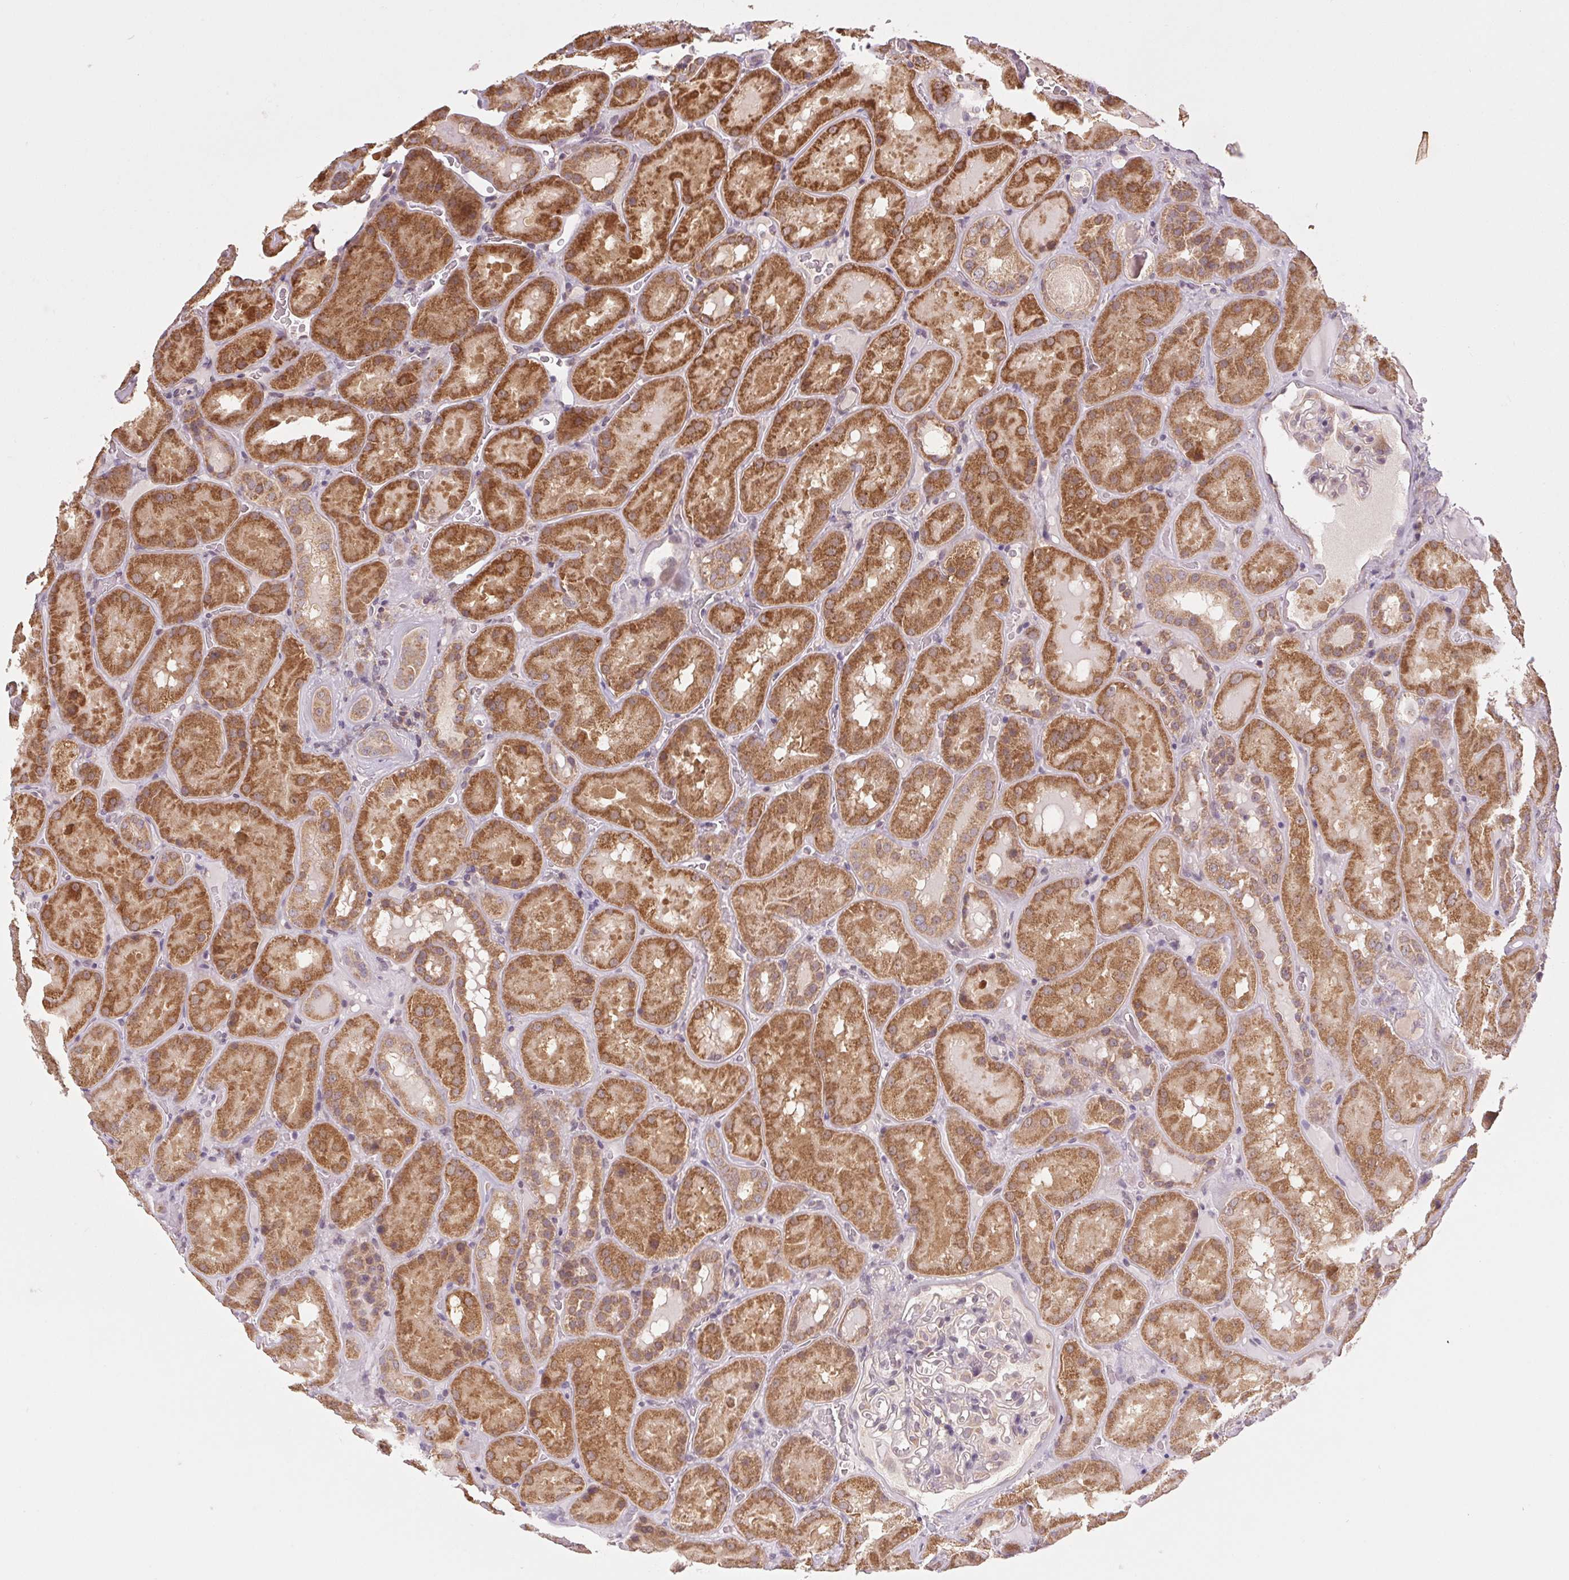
{"staining": {"intensity": "weak", "quantity": "<25%", "location": "cytoplasmic/membranous"}, "tissue": "kidney", "cell_type": "Cells in glomeruli", "image_type": "normal", "snomed": [{"axis": "morphology", "description": "Normal tissue, NOS"}, {"axis": "topography", "description": "Kidney"}], "caption": "DAB immunohistochemical staining of normal human kidney shows no significant positivity in cells in glomeruli. (DAB immunohistochemistry, high magnification).", "gene": "MAP3K5", "patient": {"sex": "male", "age": 73}}